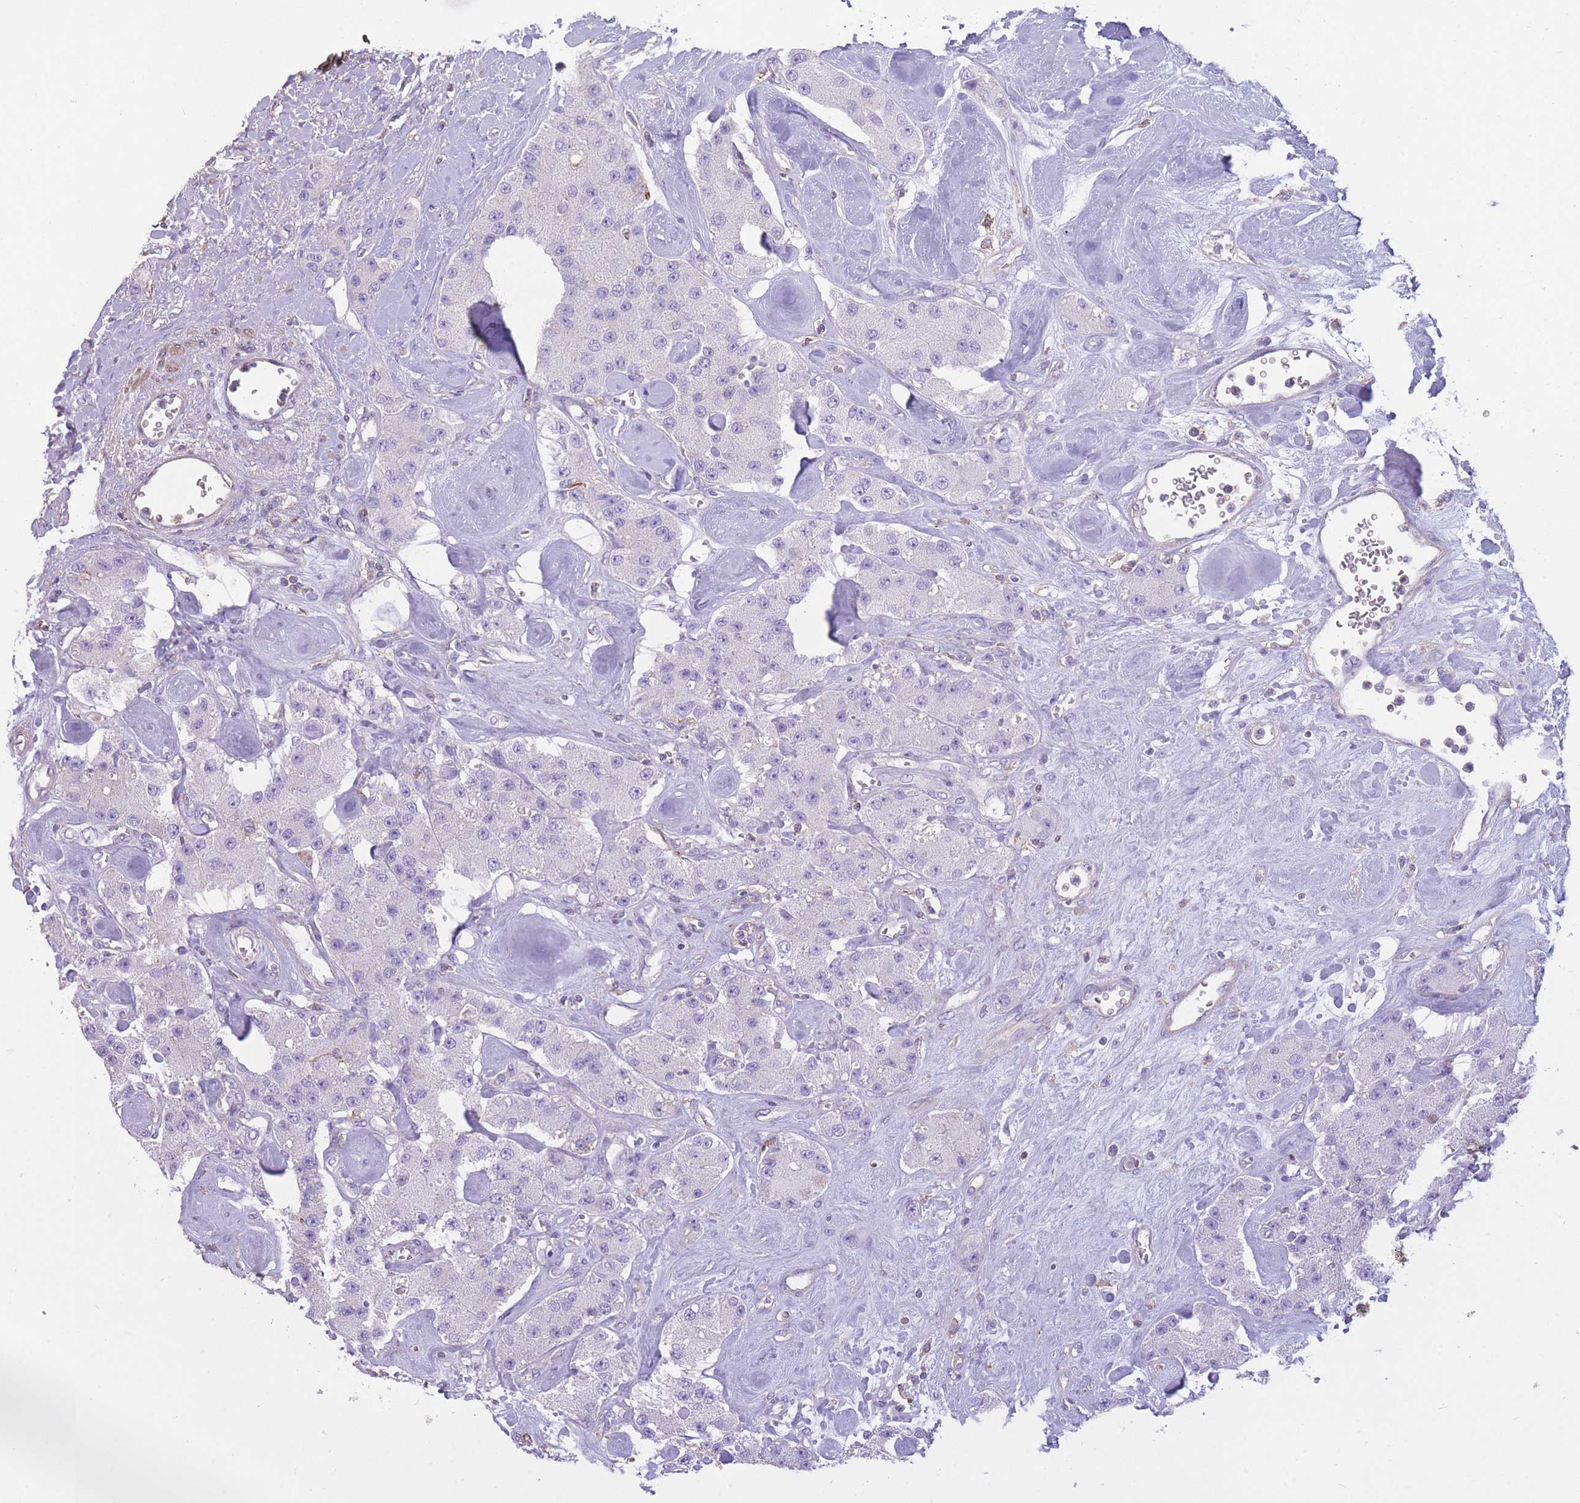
{"staining": {"intensity": "negative", "quantity": "none", "location": "none"}, "tissue": "carcinoid", "cell_type": "Tumor cells", "image_type": "cancer", "snomed": [{"axis": "morphology", "description": "Carcinoid, malignant, NOS"}, {"axis": "topography", "description": "Pancreas"}], "caption": "Immunohistochemistry (IHC) micrograph of neoplastic tissue: carcinoid stained with DAB (3,3'-diaminobenzidine) demonstrates no significant protein staining in tumor cells.", "gene": "PDHA1", "patient": {"sex": "male", "age": 41}}